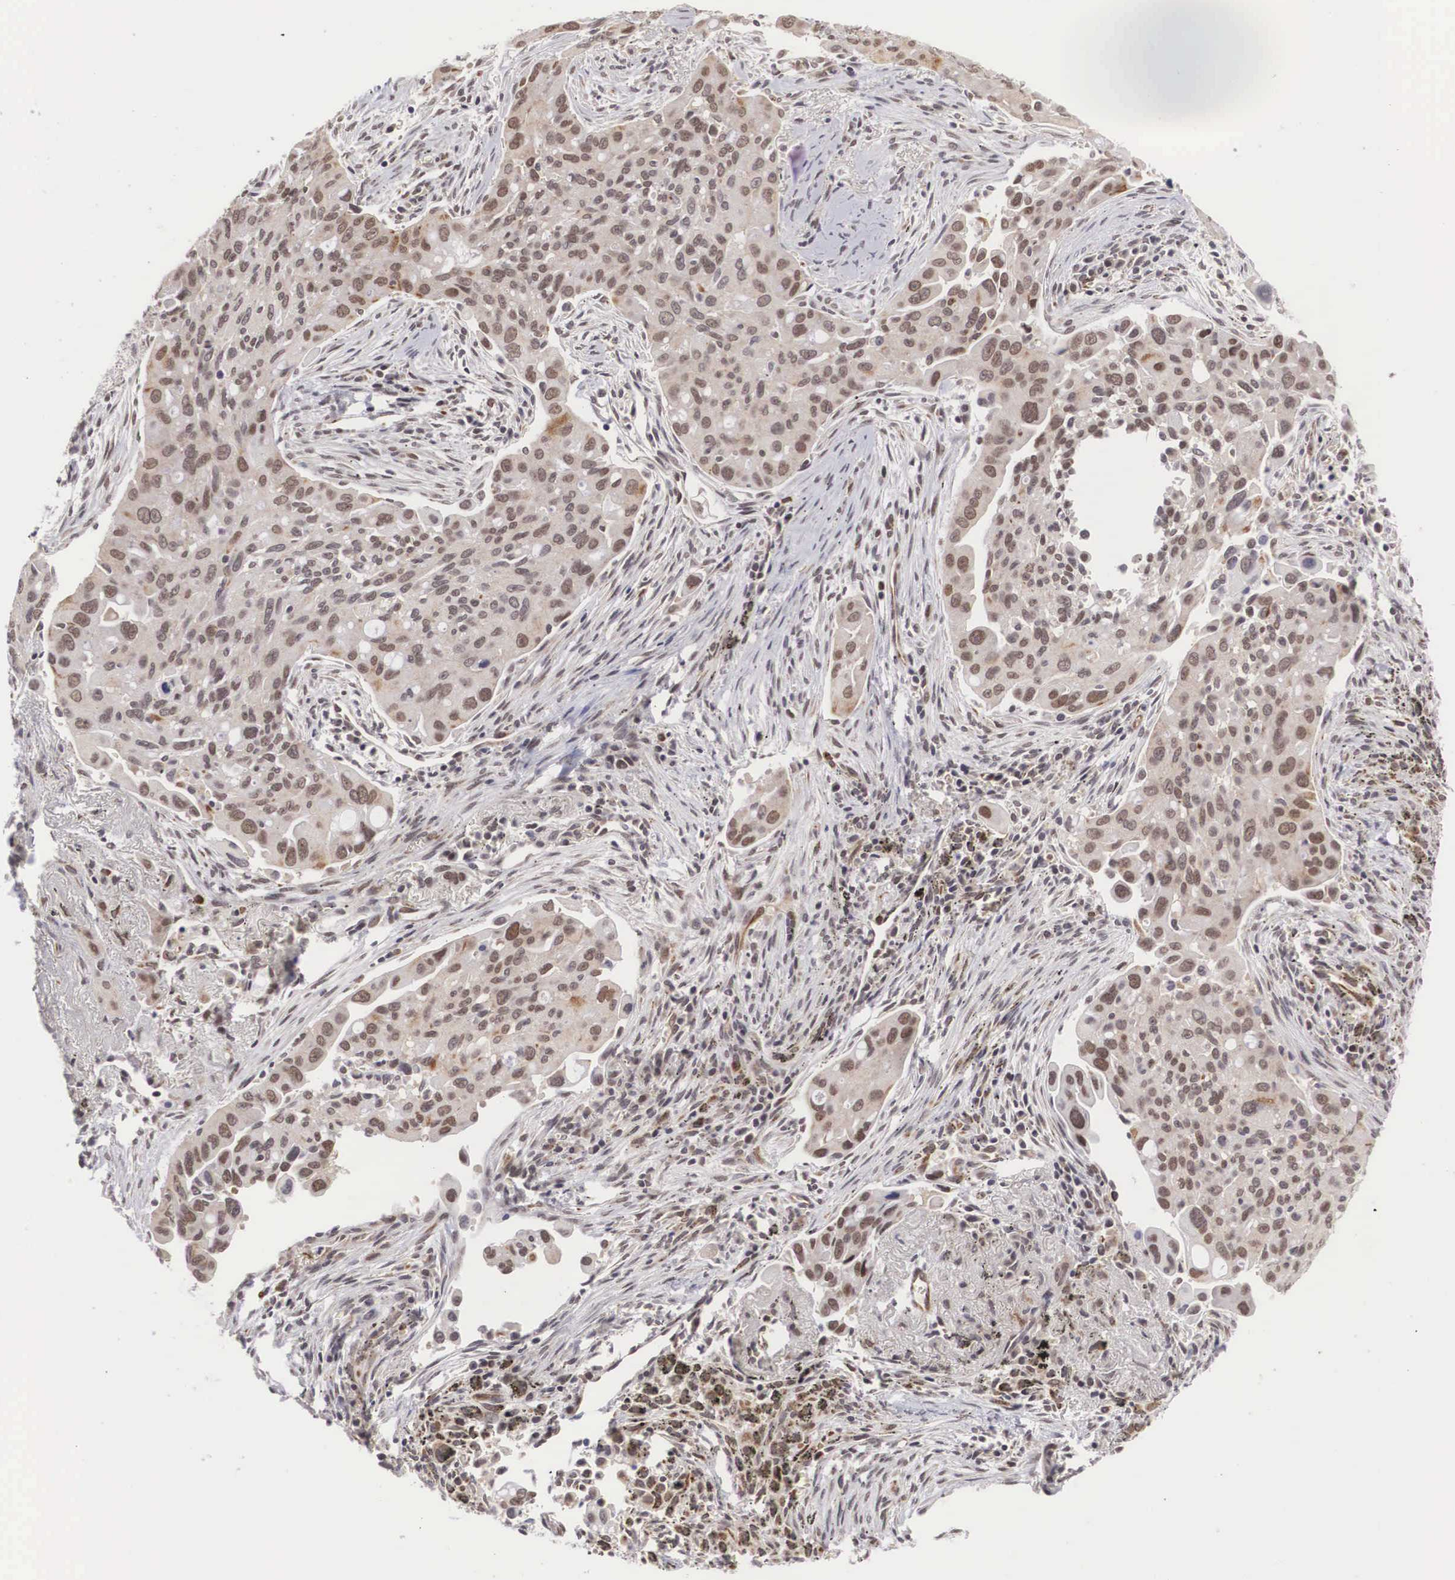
{"staining": {"intensity": "moderate", "quantity": ">75%", "location": "nuclear"}, "tissue": "lung cancer", "cell_type": "Tumor cells", "image_type": "cancer", "snomed": [{"axis": "morphology", "description": "Adenocarcinoma, NOS"}, {"axis": "topography", "description": "Lung"}], "caption": "Immunohistochemical staining of lung adenocarcinoma demonstrates moderate nuclear protein expression in approximately >75% of tumor cells.", "gene": "MORC2", "patient": {"sex": "male", "age": 68}}